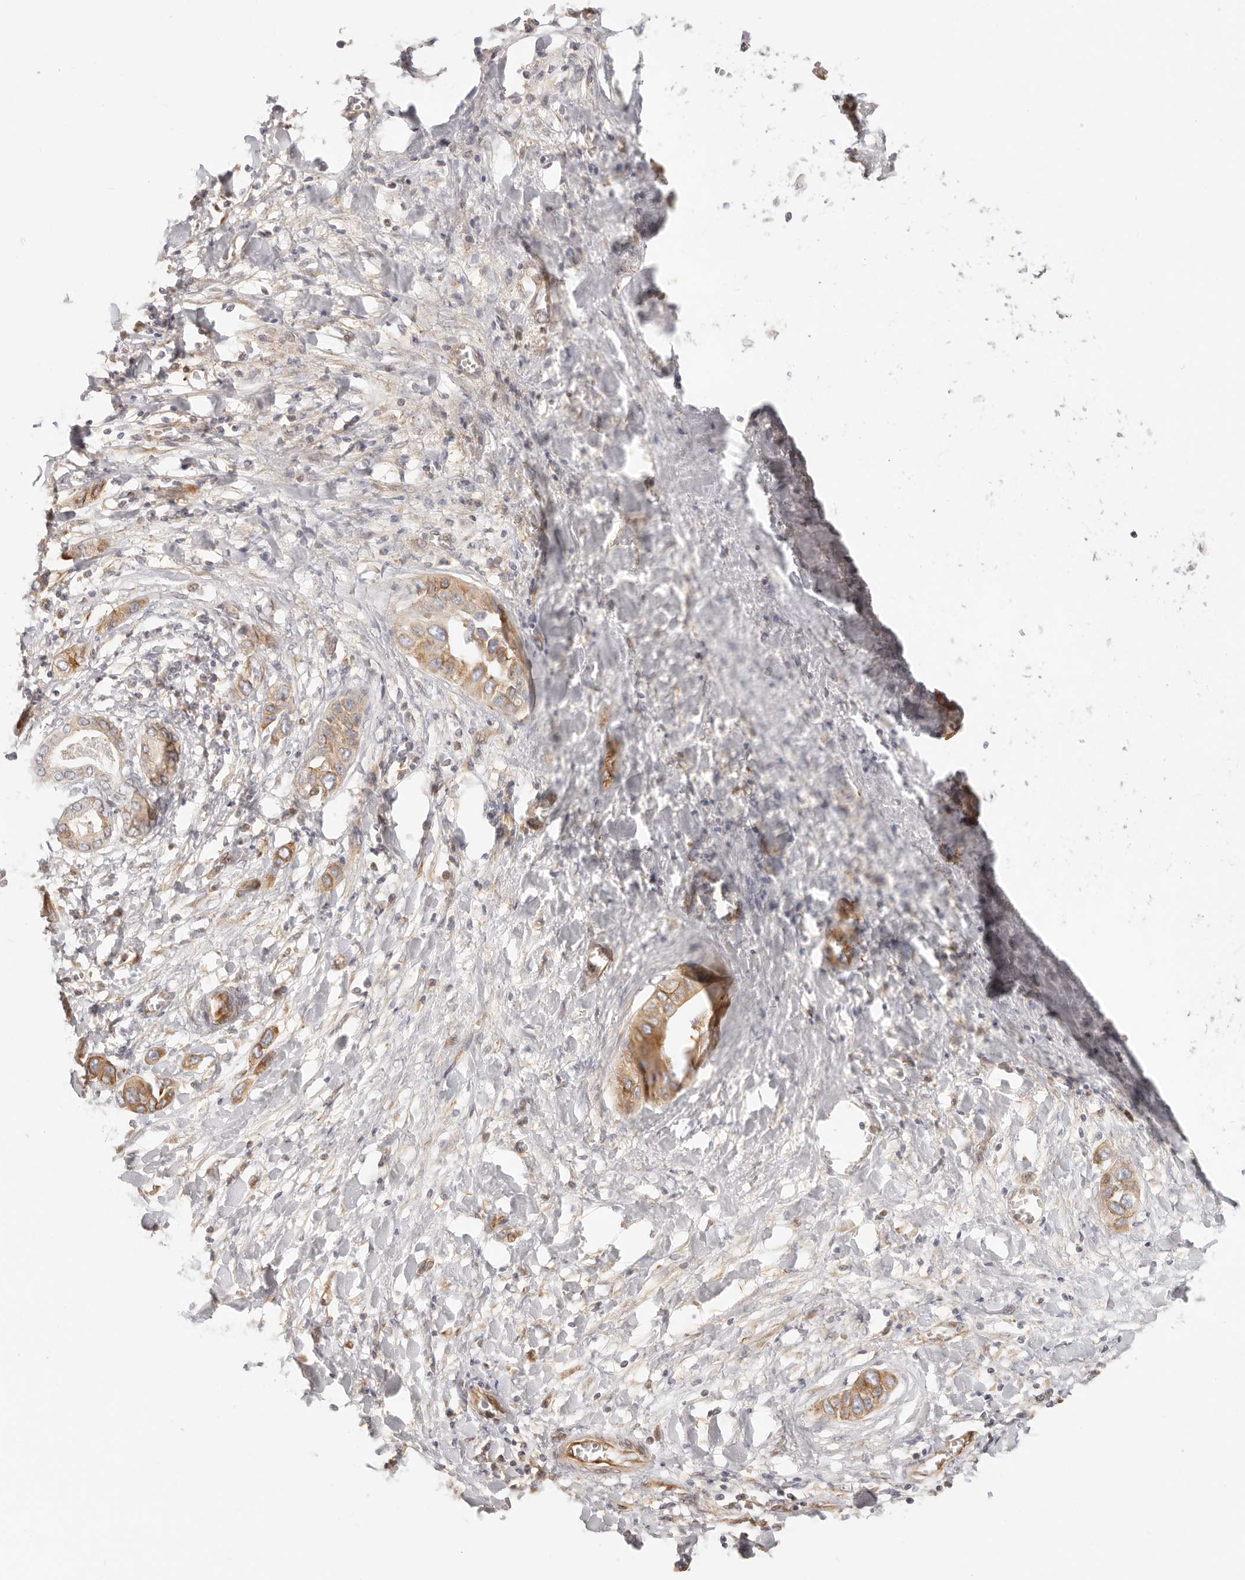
{"staining": {"intensity": "moderate", "quantity": "25%-75%", "location": "cytoplasmic/membranous"}, "tissue": "liver cancer", "cell_type": "Tumor cells", "image_type": "cancer", "snomed": [{"axis": "morphology", "description": "Cholangiocarcinoma"}, {"axis": "topography", "description": "Liver"}], "caption": "Liver cancer (cholangiocarcinoma) stained with a protein marker demonstrates moderate staining in tumor cells.", "gene": "DTNBP1", "patient": {"sex": "female", "age": 52}}